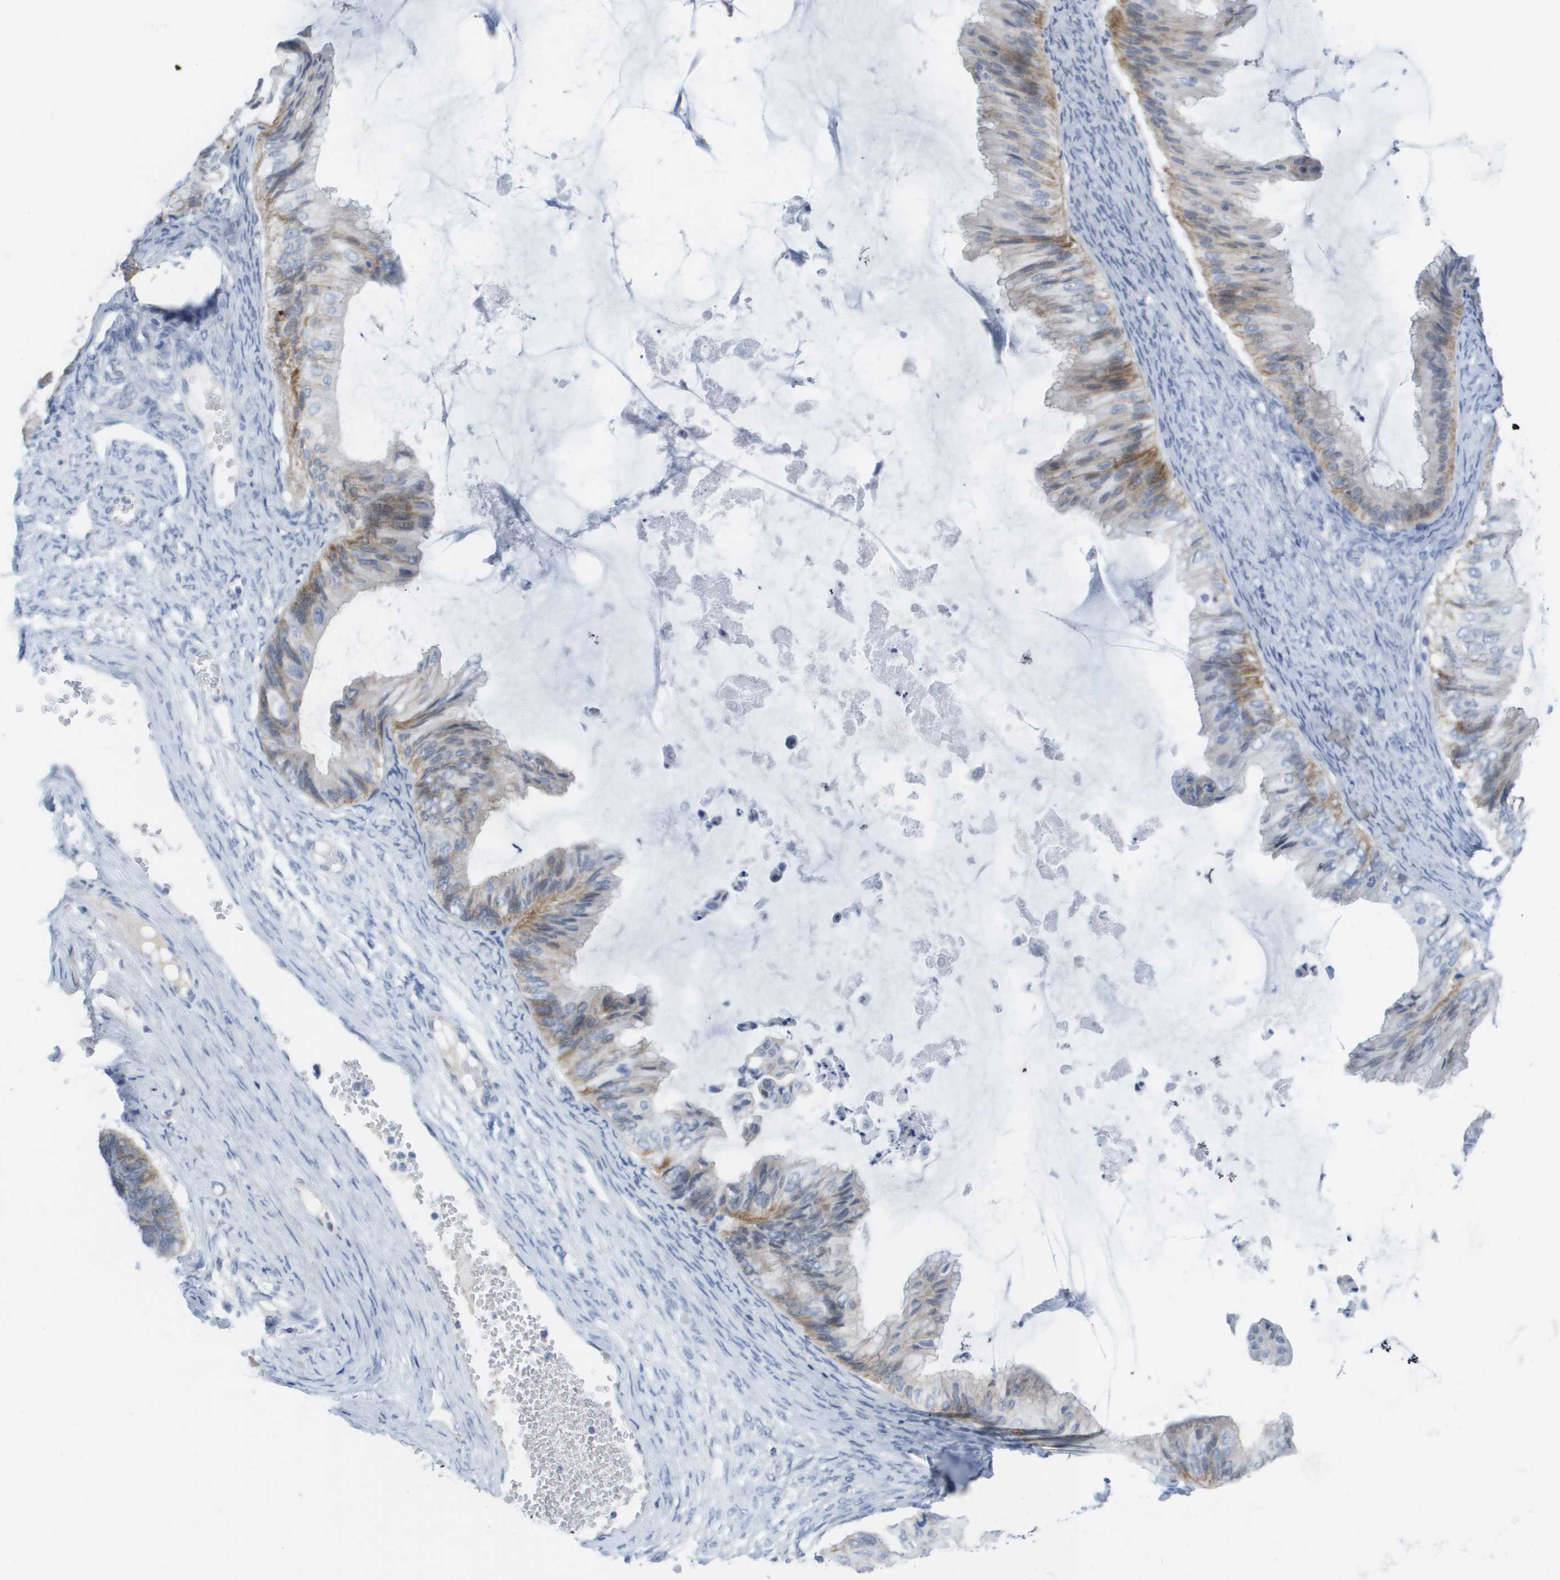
{"staining": {"intensity": "moderate", "quantity": "25%-75%", "location": "cytoplasmic/membranous"}, "tissue": "ovarian cancer", "cell_type": "Tumor cells", "image_type": "cancer", "snomed": [{"axis": "morphology", "description": "Cystadenocarcinoma, mucinous, NOS"}, {"axis": "topography", "description": "Ovary"}], "caption": "Mucinous cystadenocarcinoma (ovarian) tissue shows moderate cytoplasmic/membranous expression in approximately 25%-75% of tumor cells, visualized by immunohistochemistry. (IHC, brightfield microscopy, high magnification).", "gene": "PDE4A", "patient": {"sex": "female", "age": 61}}